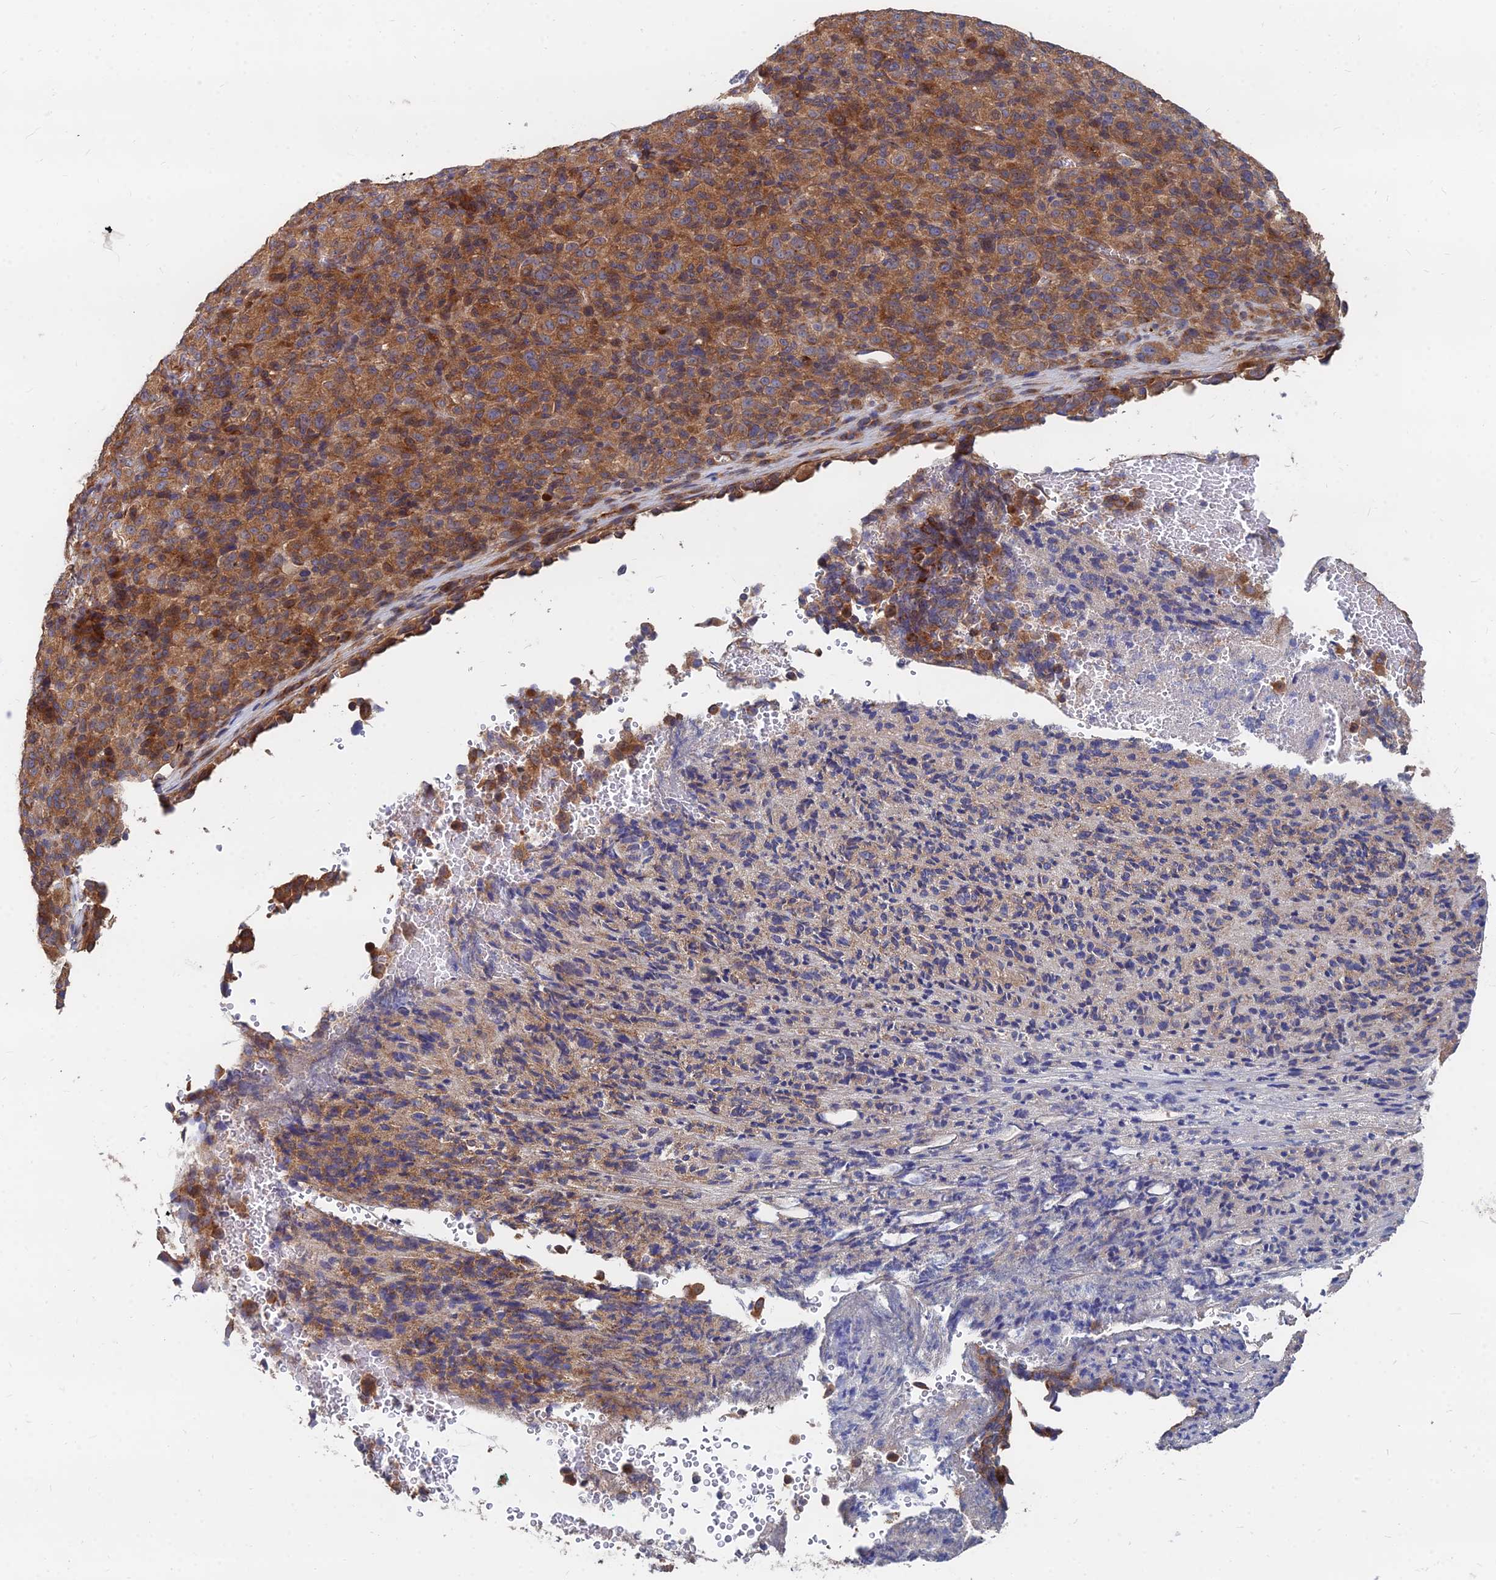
{"staining": {"intensity": "moderate", "quantity": "<25%", "location": "cytoplasmic/membranous"}, "tissue": "melanoma", "cell_type": "Tumor cells", "image_type": "cancer", "snomed": [{"axis": "morphology", "description": "Malignant melanoma, Metastatic site"}, {"axis": "topography", "description": "Brain"}], "caption": "Tumor cells display low levels of moderate cytoplasmic/membranous expression in about <25% of cells in human malignant melanoma (metastatic site).", "gene": "CCZ1", "patient": {"sex": "female", "age": 56}}